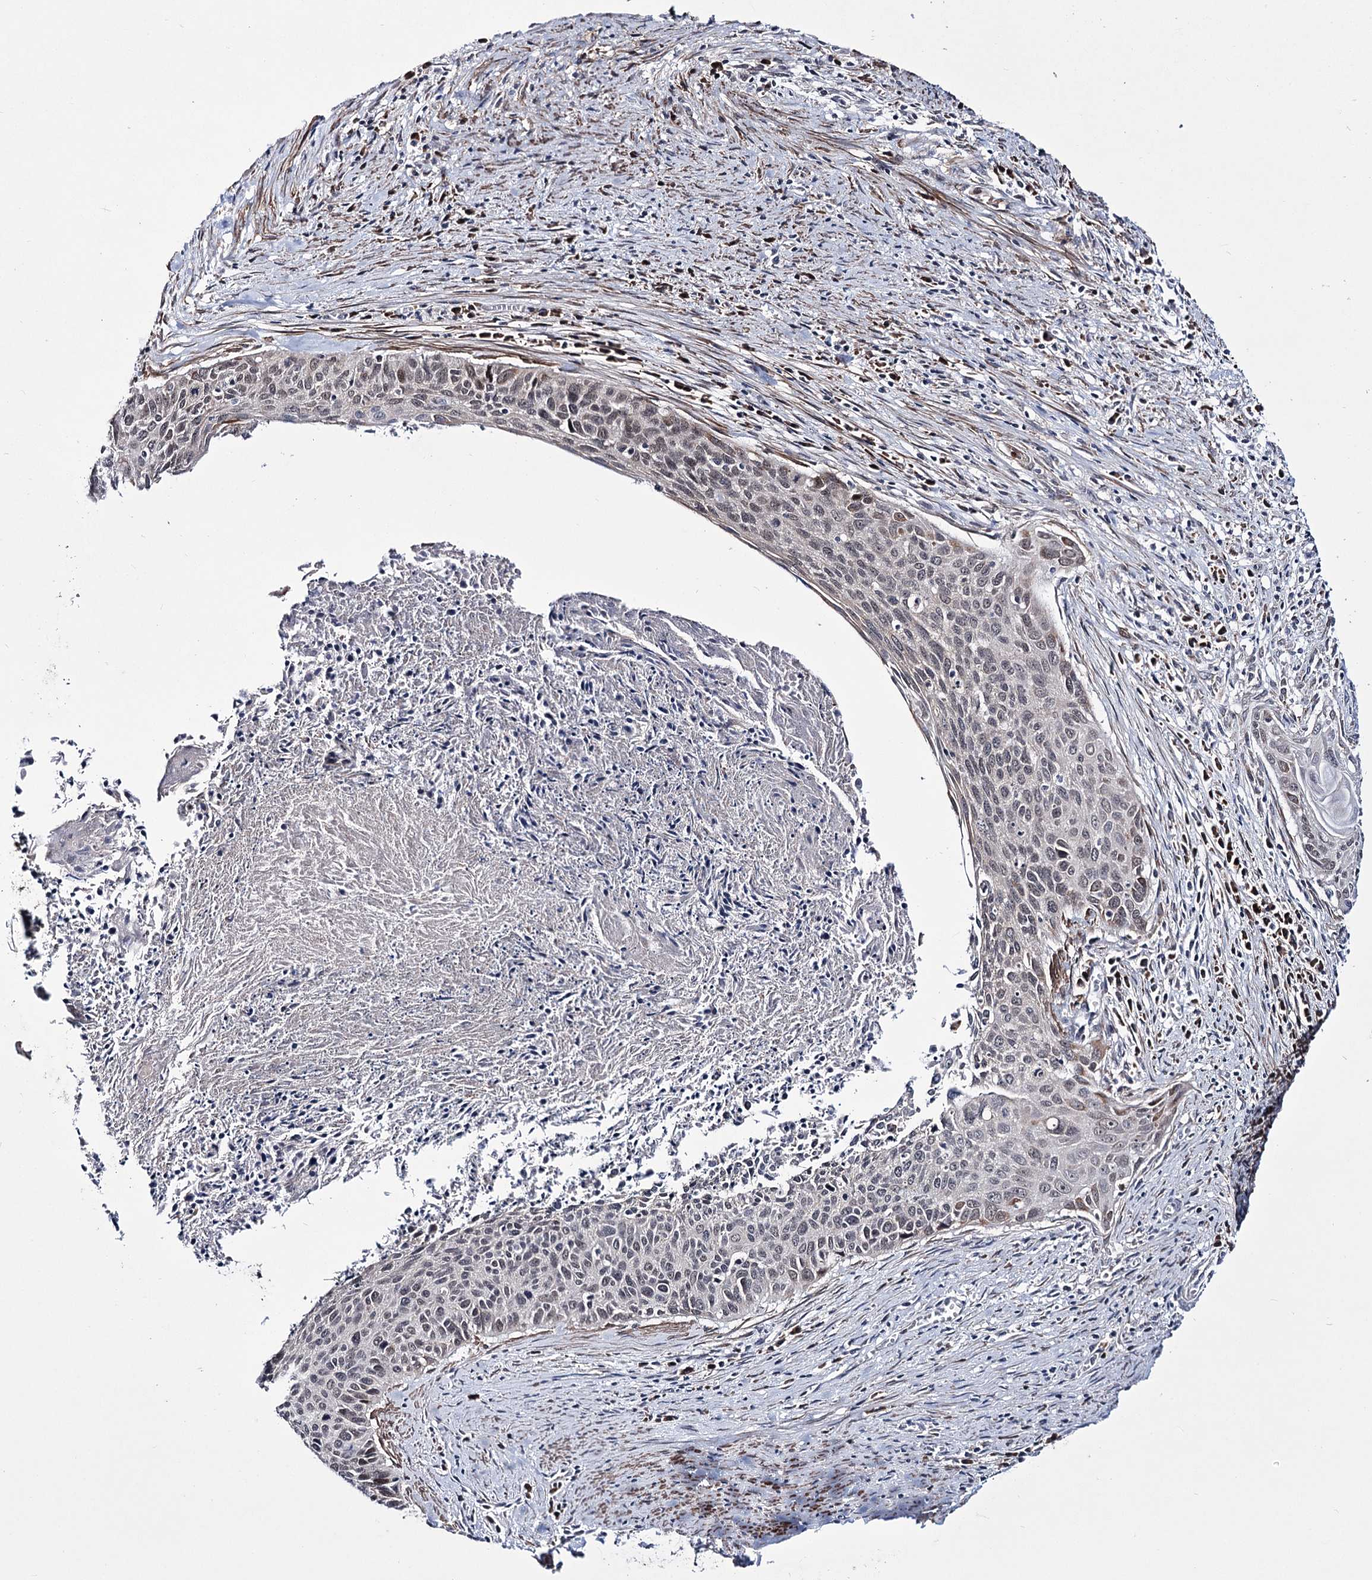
{"staining": {"intensity": "moderate", "quantity": "<25%", "location": "nuclear"}, "tissue": "cervical cancer", "cell_type": "Tumor cells", "image_type": "cancer", "snomed": [{"axis": "morphology", "description": "Squamous cell carcinoma, NOS"}, {"axis": "topography", "description": "Cervix"}], "caption": "Moderate nuclear staining for a protein is present in approximately <25% of tumor cells of cervical cancer (squamous cell carcinoma) using IHC.", "gene": "PPRC1", "patient": {"sex": "female", "age": 55}}